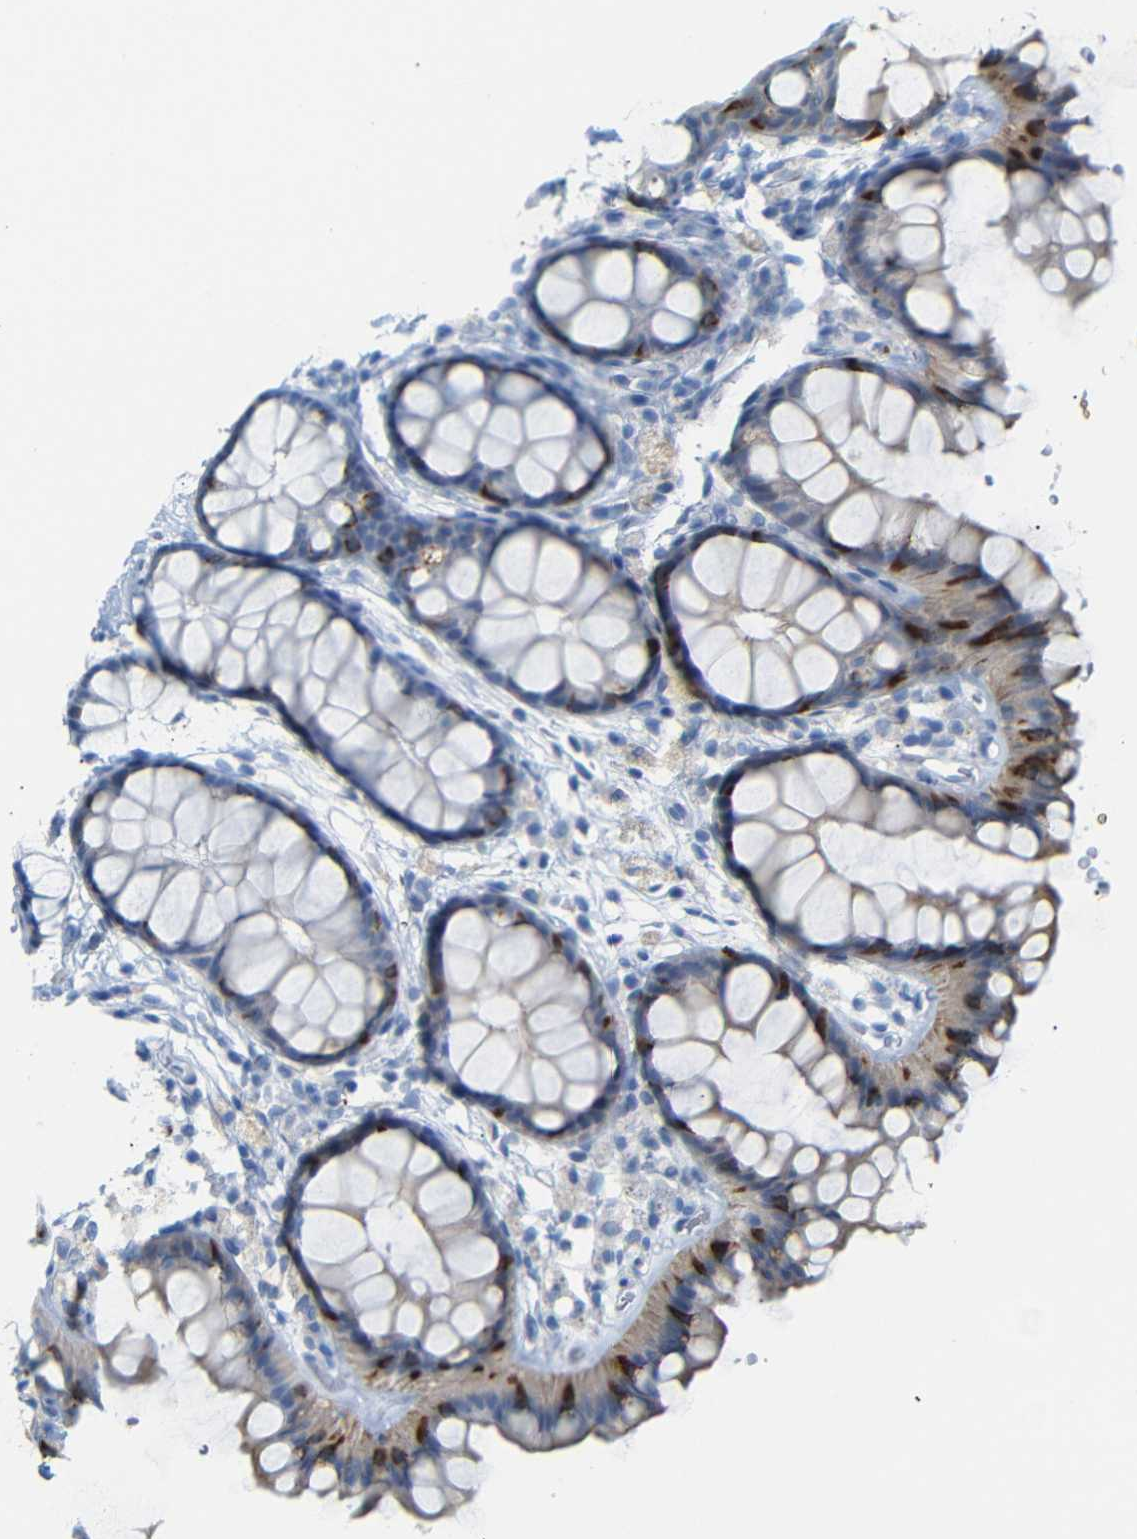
{"staining": {"intensity": "negative", "quantity": "none", "location": "none"}, "tissue": "colon", "cell_type": "Endothelial cells", "image_type": "normal", "snomed": [{"axis": "morphology", "description": "Normal tissue, NOS"}, {"axis": "topography", "description": "Colon"}], "caption": "This photomicrograph is of benign colon stained with immunohistochemistry to label a protein in brown with the nuclei are counter-stained blue. There is no expression in endothelial cells. (DAB (3,3'-diaminobenzidine) IHC, high magnification).", "gene": "DYNAP", "patient": {"sex": "female", "age": 55}}